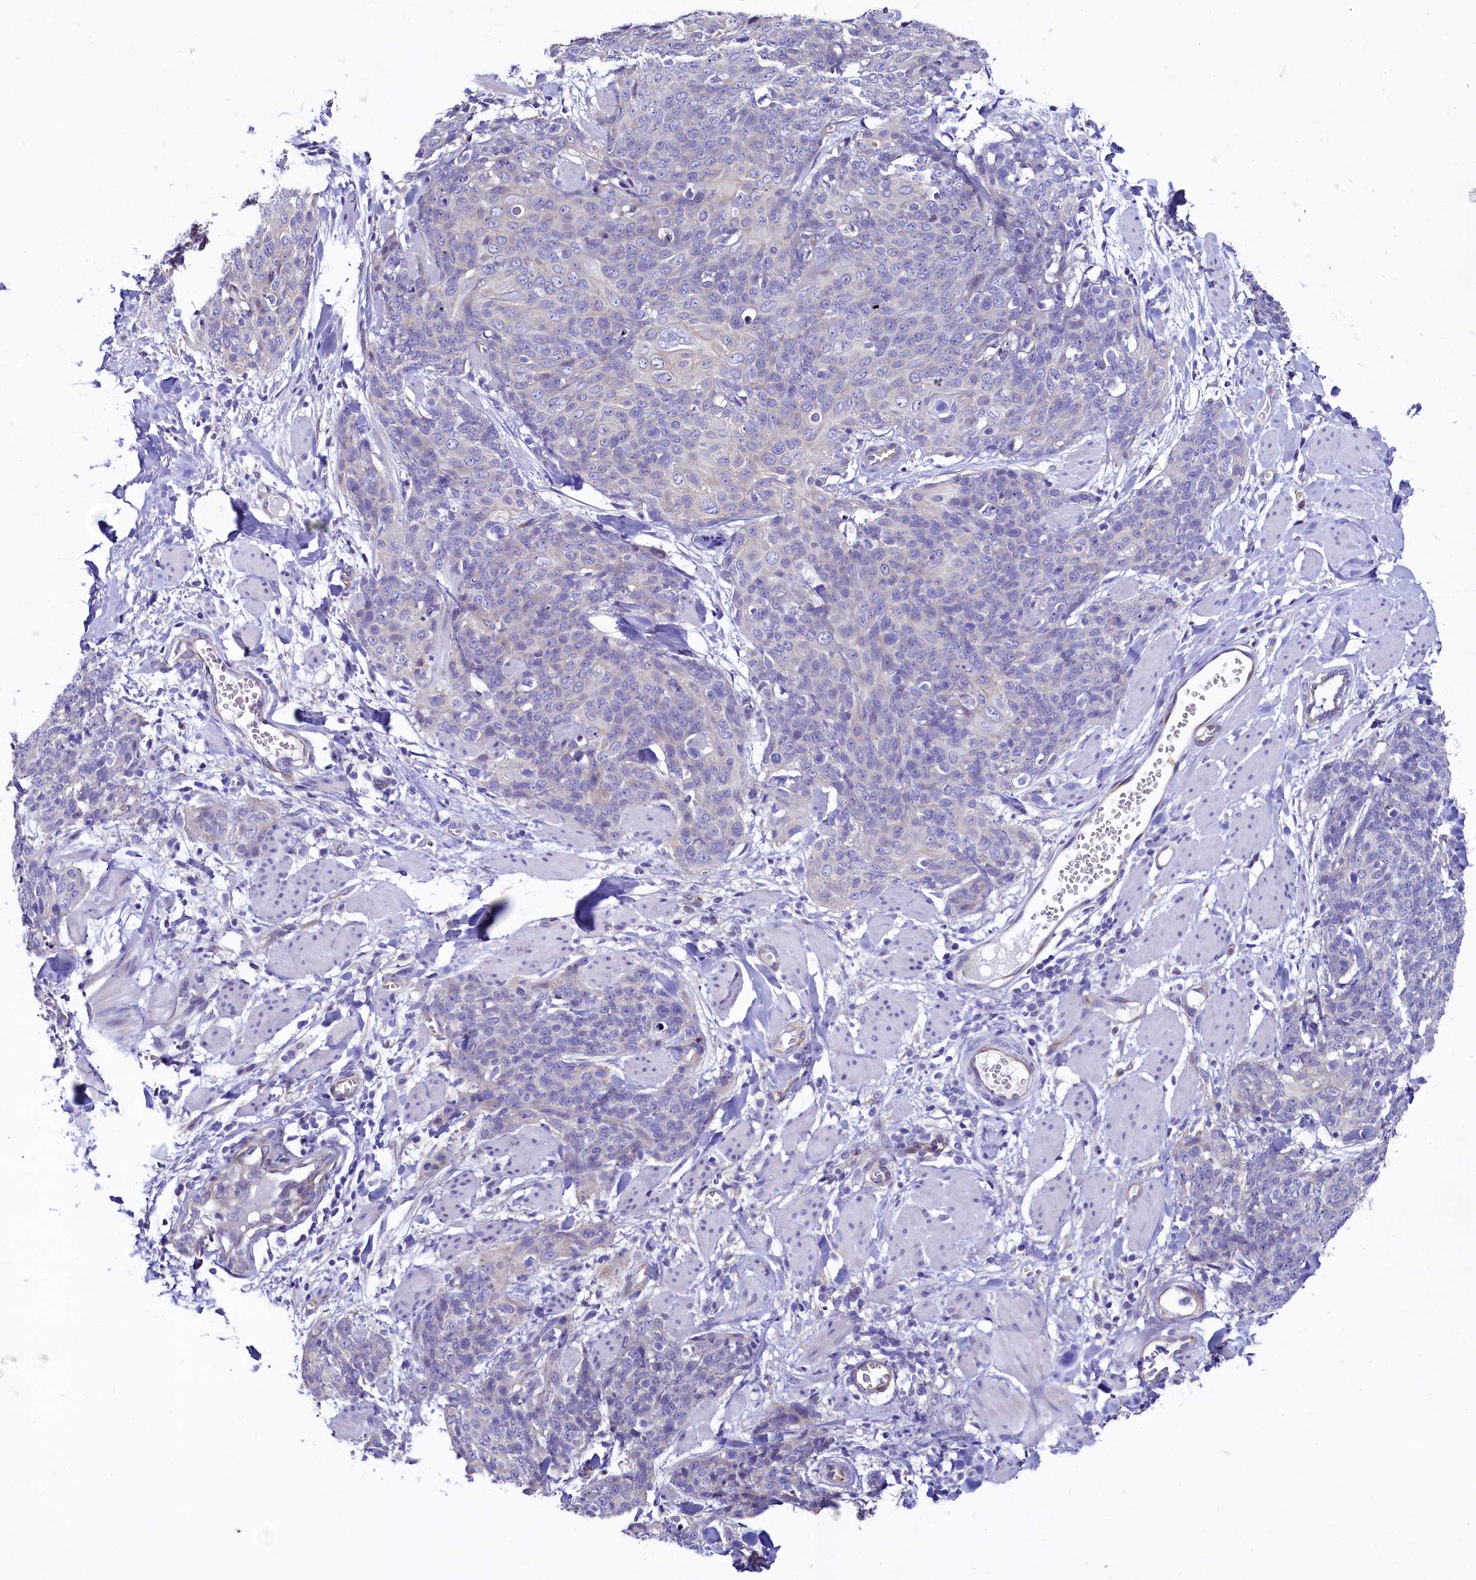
{"staining": {"intensity": "negative", "quantity": "none", "location": "none"}, "tissue": "skin cancer", "cell_type": "Tumor cells", "image_type": "cancer", "snomed": [{"axis": "morphology", "description": "Squamous cell carcinoma, NOS"}, {"axis": "topography", "description": "Skin"}, {"axis": "topography", "description": "Vulva"}], "caption": "Tumor cells are negative for brown protein staining in skin cancer.", "gene": "KRBOX5", "patient": {"sex": "female", "age": 85}}